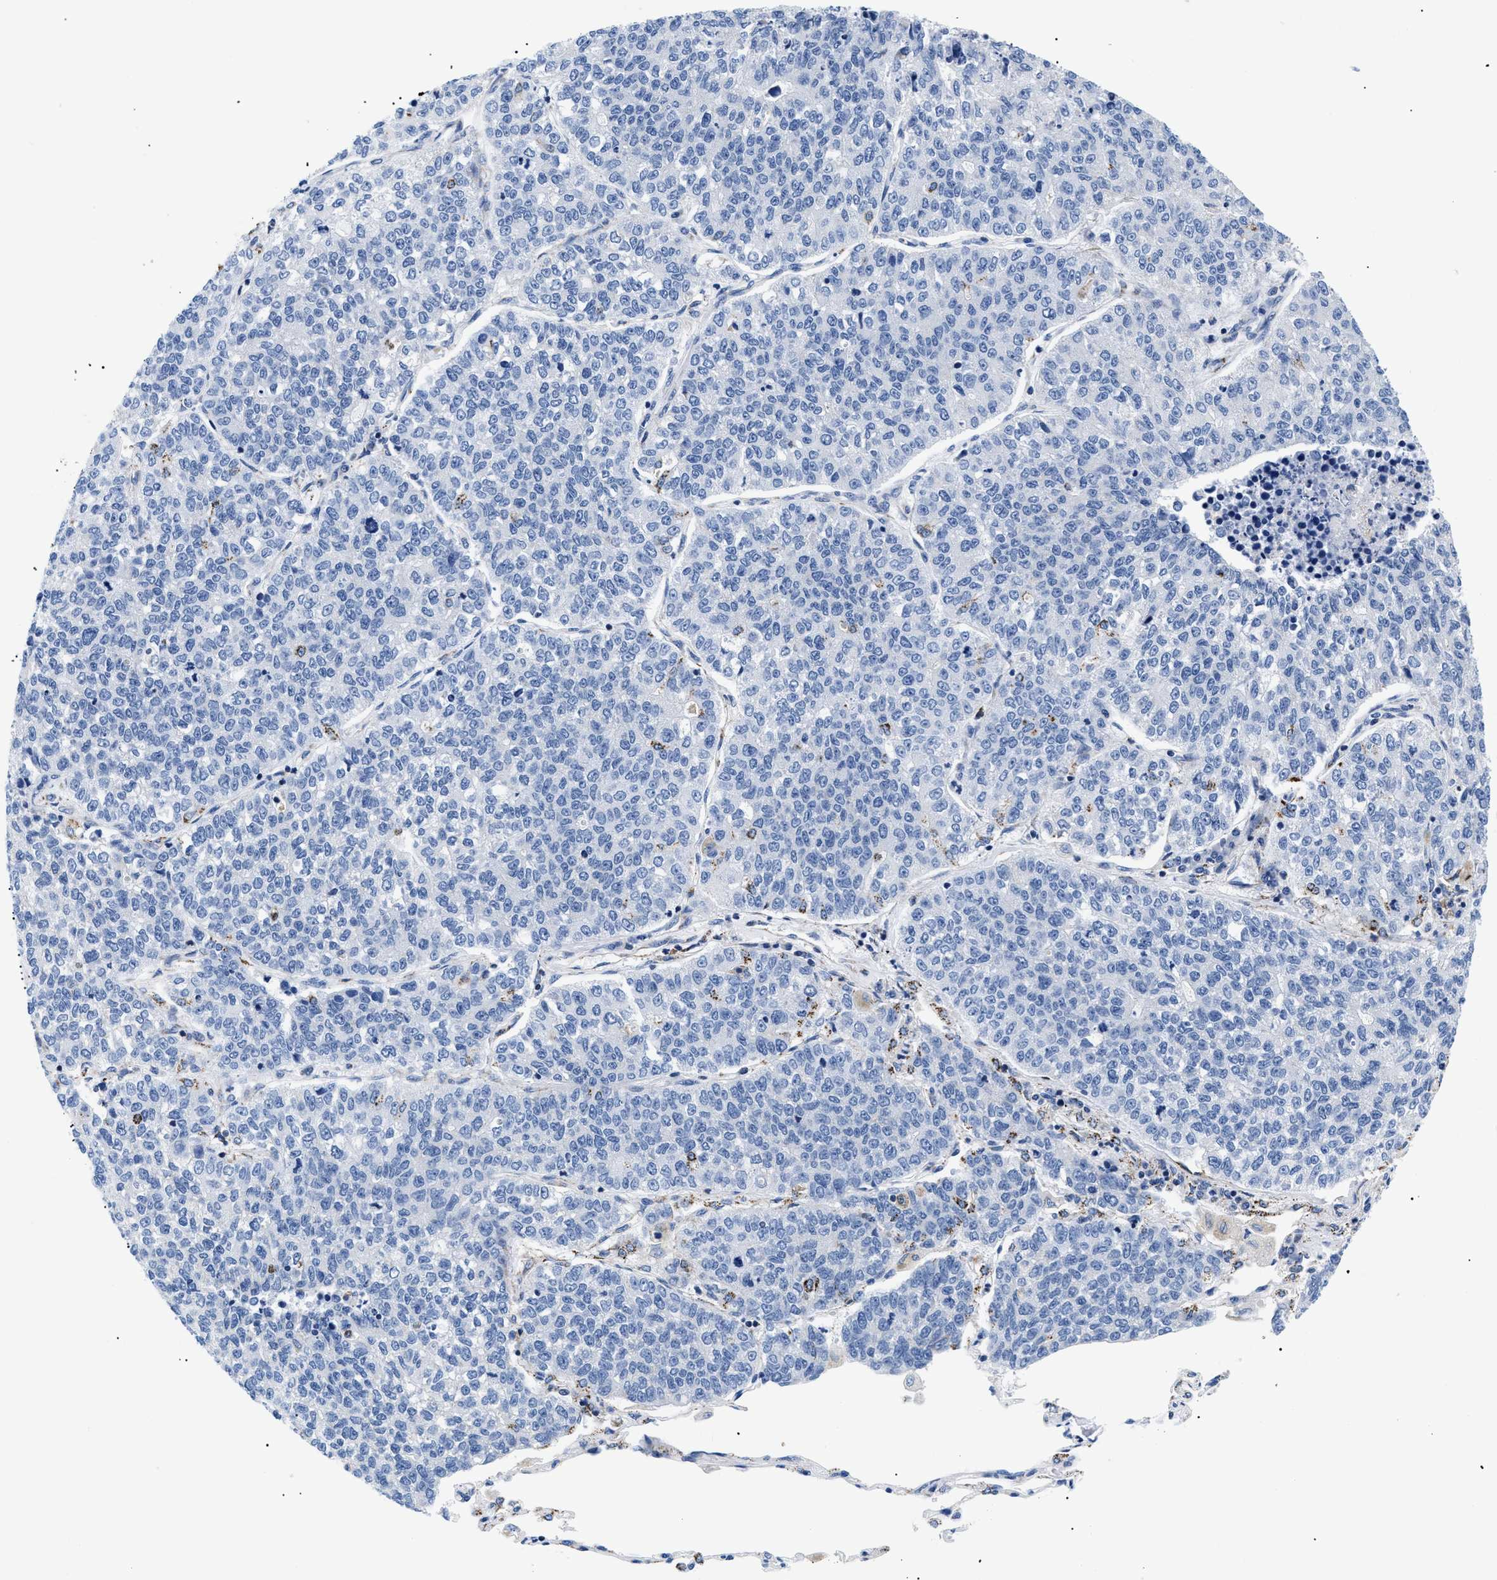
{"staining": {"intensity": "negative", "quantity": "none", "location": "none"}, "tissue": "lung cancer", "cell_type": "Tumor cells", "image_type": "cancer", "snomed": [{"axis": "morphology", "description": "Adenocarcinoma, NOS"}, {"axis": "topography", "description": "Lung"}], "caption": "This micrograph is of adenocarcinoma (lung) stained with immunohistochemistry (IHC) to label a protein in brown with the nuclei are counter-stained blue. There is no expression in tumor cells.", "gene": "GPR149", "patient": {"sex": "male", "age": 49}}